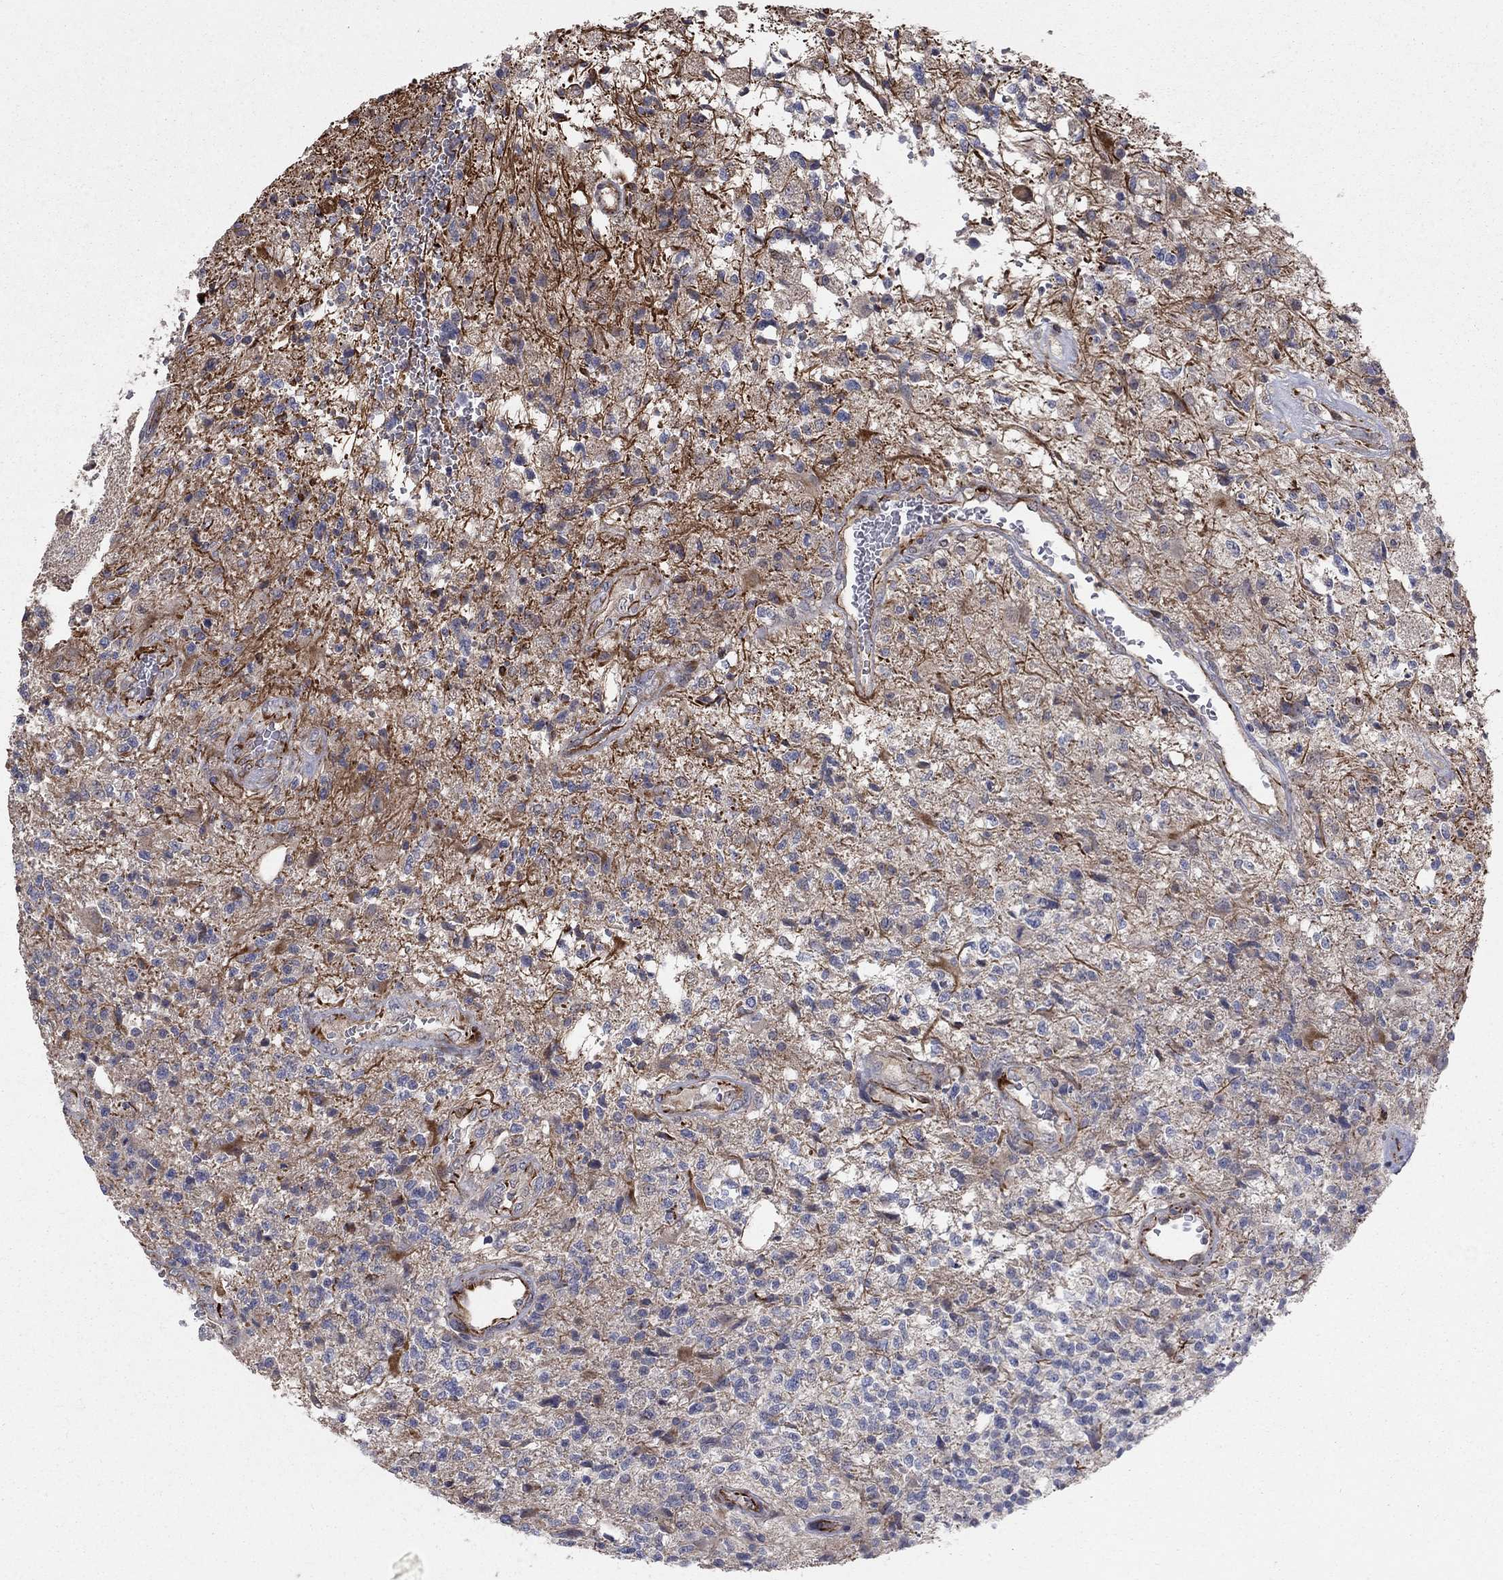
{"staining": {"intensity": "negative", "quantity": "none", "location": "none"}, "tissue": "glioma", "cell_type": "Tumor cells", "image_type": "cancer", "snomed": [{"axis": "morphology", "description": "Glioma, malignant, High grade"}, {"axis": "topography", "description": "Brain"}], "caption": "High power microscopy micrograph of an immunohistochemistry (IHC) image of glioma, revealing no significant positivity in tumor cells.", "gene": "MSRA", "patient": {"sex": "male", "age": 56}}